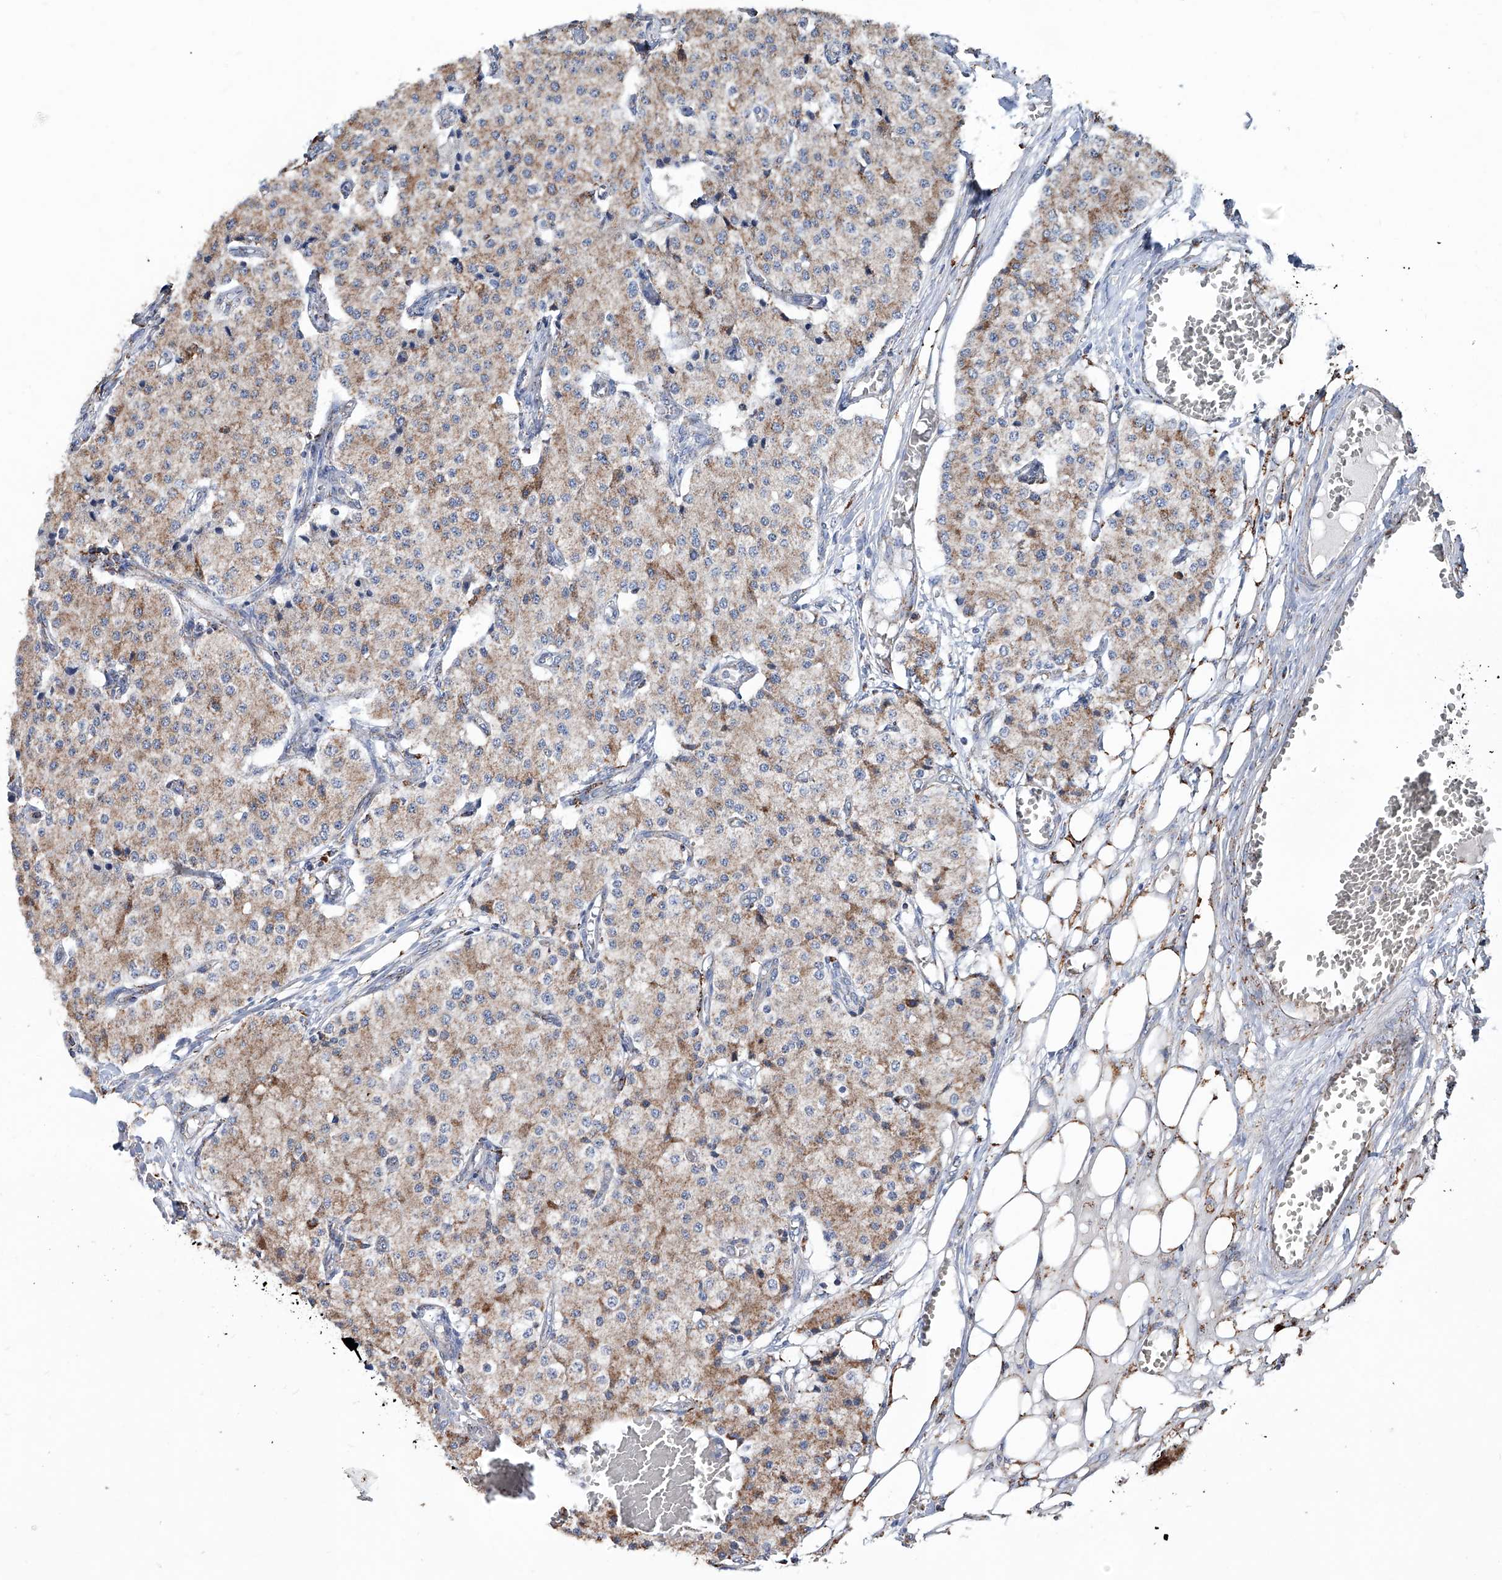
{"staining": {"intensity": "moderate", "quantity": "25%-75%", "location": "cytoplasmic/membranous"}, "tissue": "carcinoid", "cell_type": "Tumor cells", "image_type": "cancer", "snomed": [{"axis": "morphology", "description": "Carcinoid, malignant, NOS"}, {"axis": "topography", "description": "Colon"}], "caption": "The immunohistochemical stain shows moderate cytoplasmic/membranous expression in tumor cells of carcinoid (malignant) tissue.", "gene": "NHS", "patient": {"sex": "female", "age": 52}}